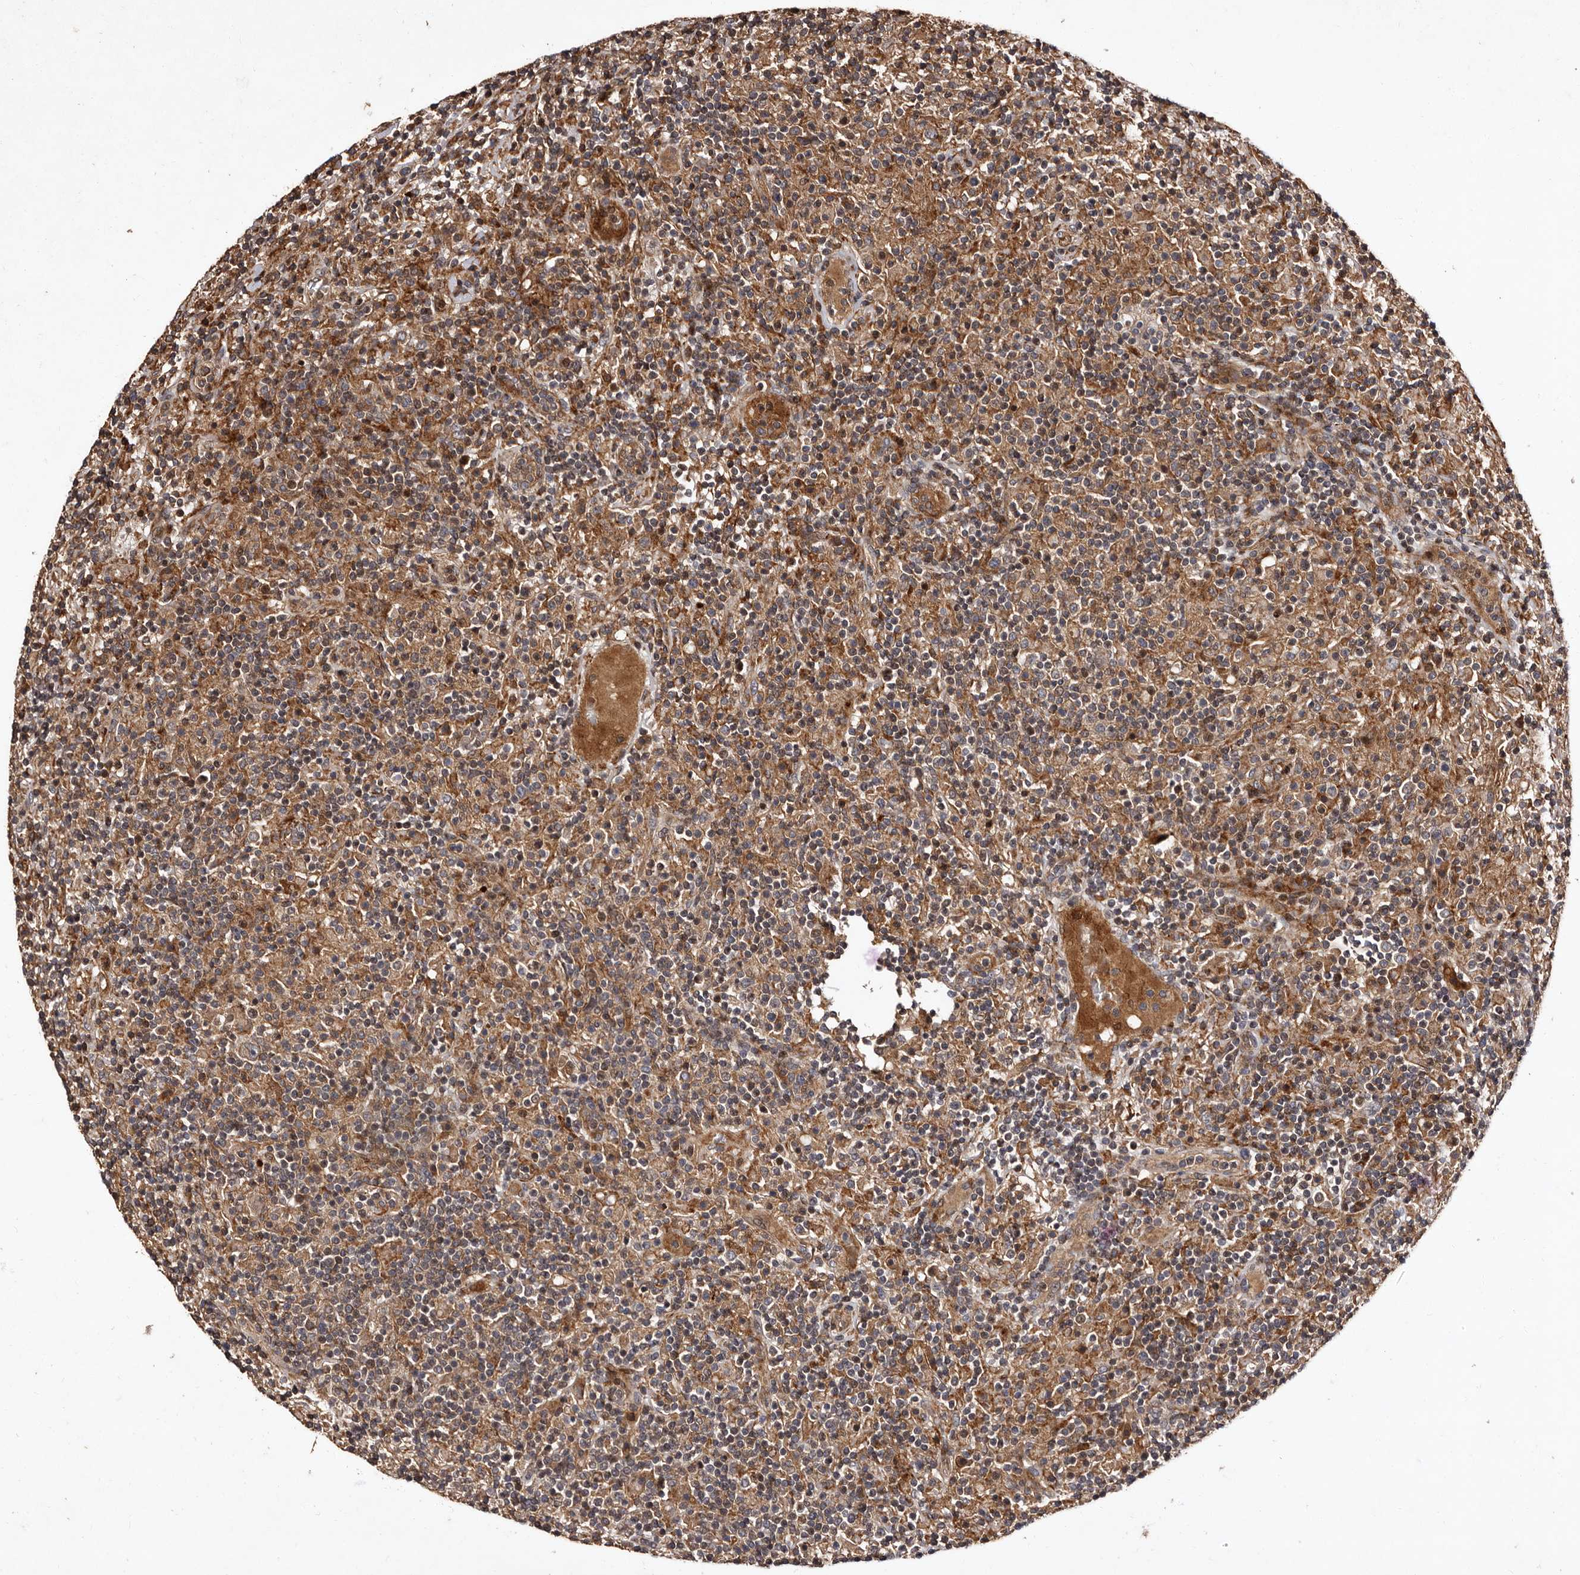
{"staining": {"intensity": "negative", "quantity": "none", "location": "none"}, "tissue": "lymphoma", "cell_type": "Tumor cells", "image_type": "cancer", "snomed": [{"axis": "morphology", "description": "Hodgkin's disease, NOS"}, {"axis": "topography", "description": "Lymph node"}], "caption": "High magnification brightfield microscopy of Hodgkin's disease stained with DAB (3,3'-diaminobenzidine) (brown) and counterstained with hematoxylin (blue): tumor cells show no significant positivity.", "gene": "PRKD3", "patient": {"sex": "male", "age": 70}}